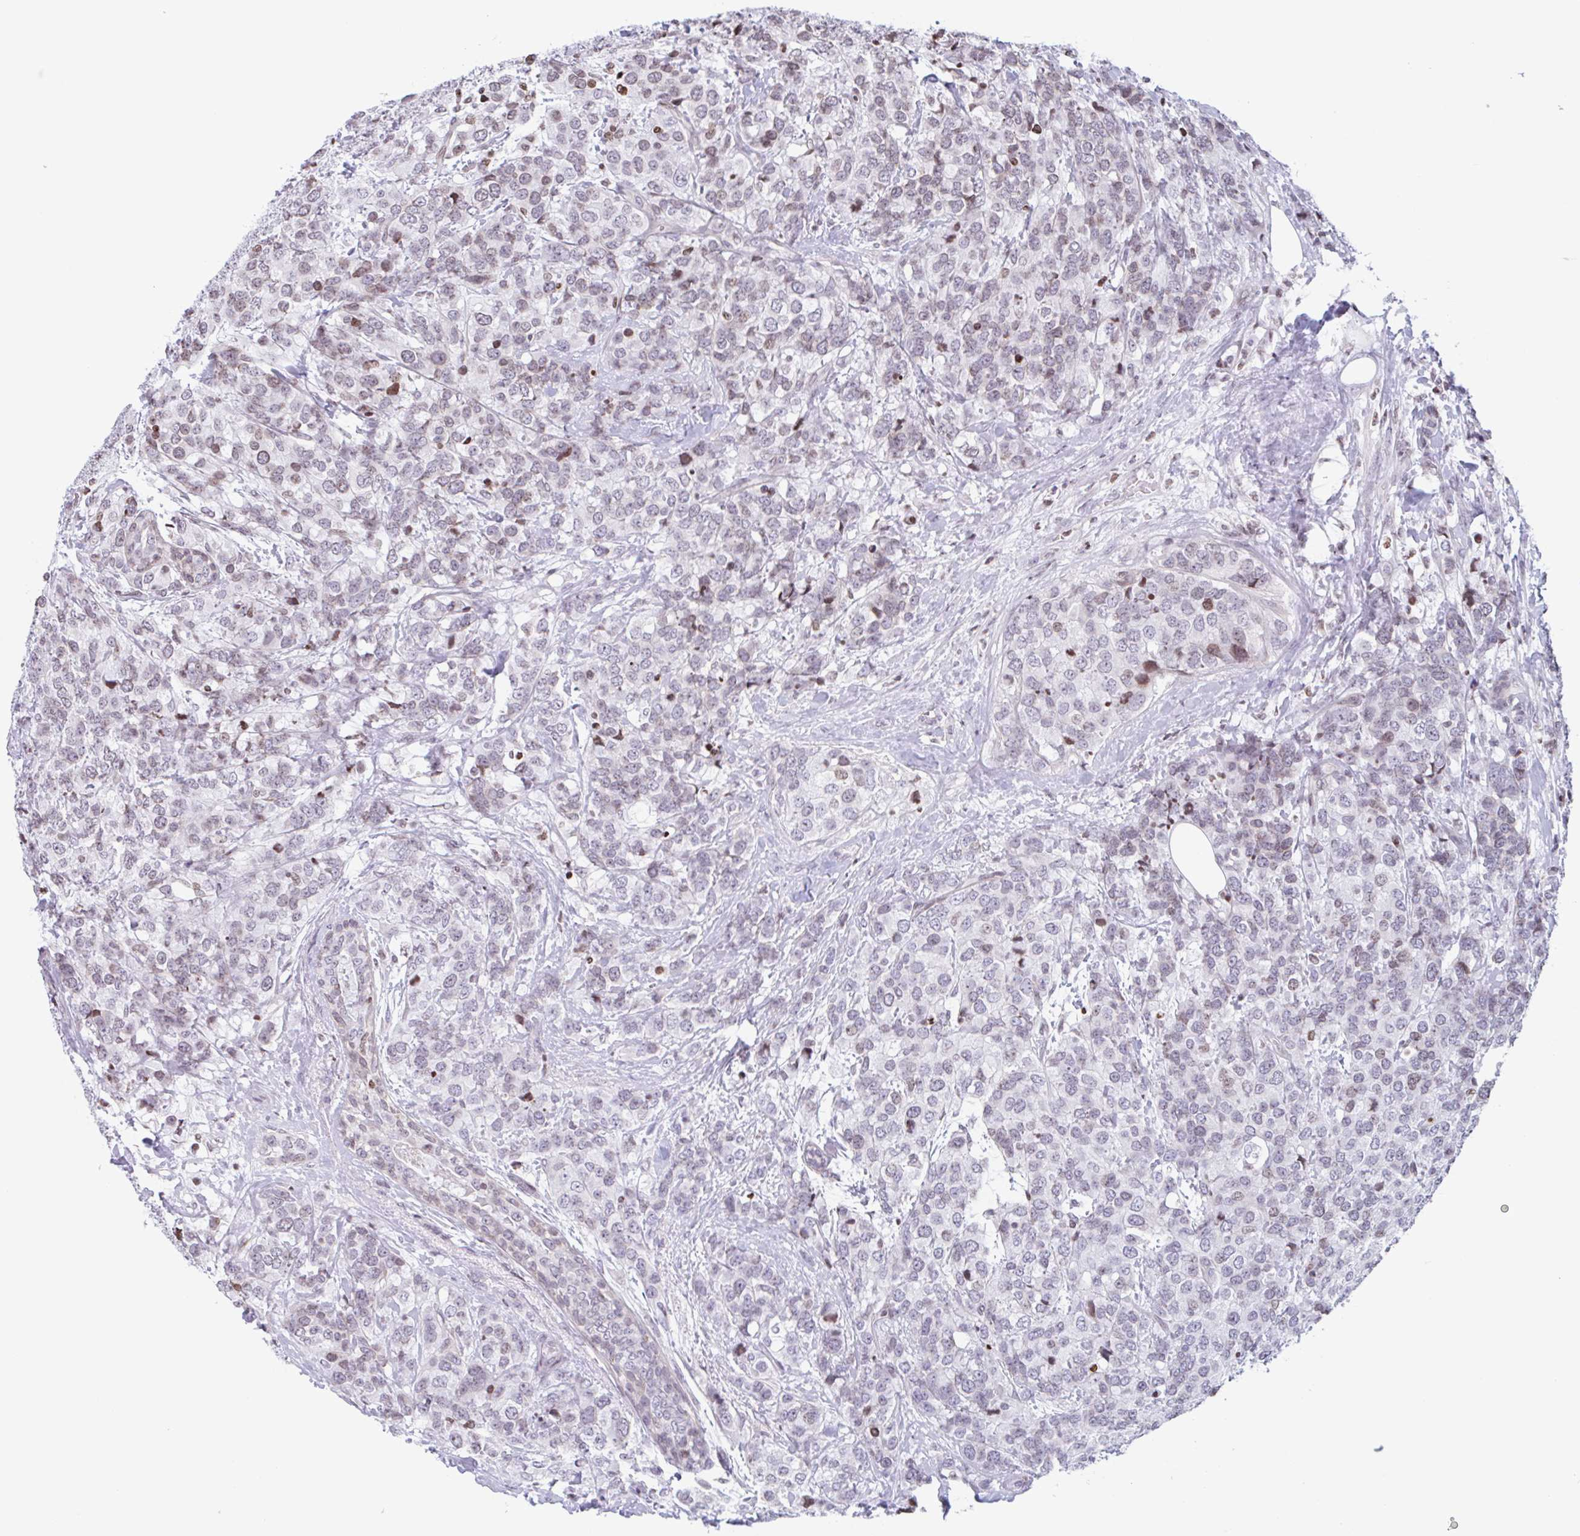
{"staining": {"intensity": "weak", "quantity": ">75%", "location": "nuclear"}, "tissue": "breast cancer", "cell_type": "Tumor cells", "image_type": "cancer", "snomed": [{"axis": "morphology", "description": "Lobular carcinoma"}, {"axis": "topography", "description": "Breast"}], "caption": "High-magnification brightfield microscopy of breast cancer stained with DAB (3,3'-diaminobenzidine) (brown) and counterstained with hematoxylin (blue). tumor cells exhibit weak nuclear positivity is seen in approximately>75% of cells.", "gene": "NOL6", "patient": {"sex": "female", "age": 59}}